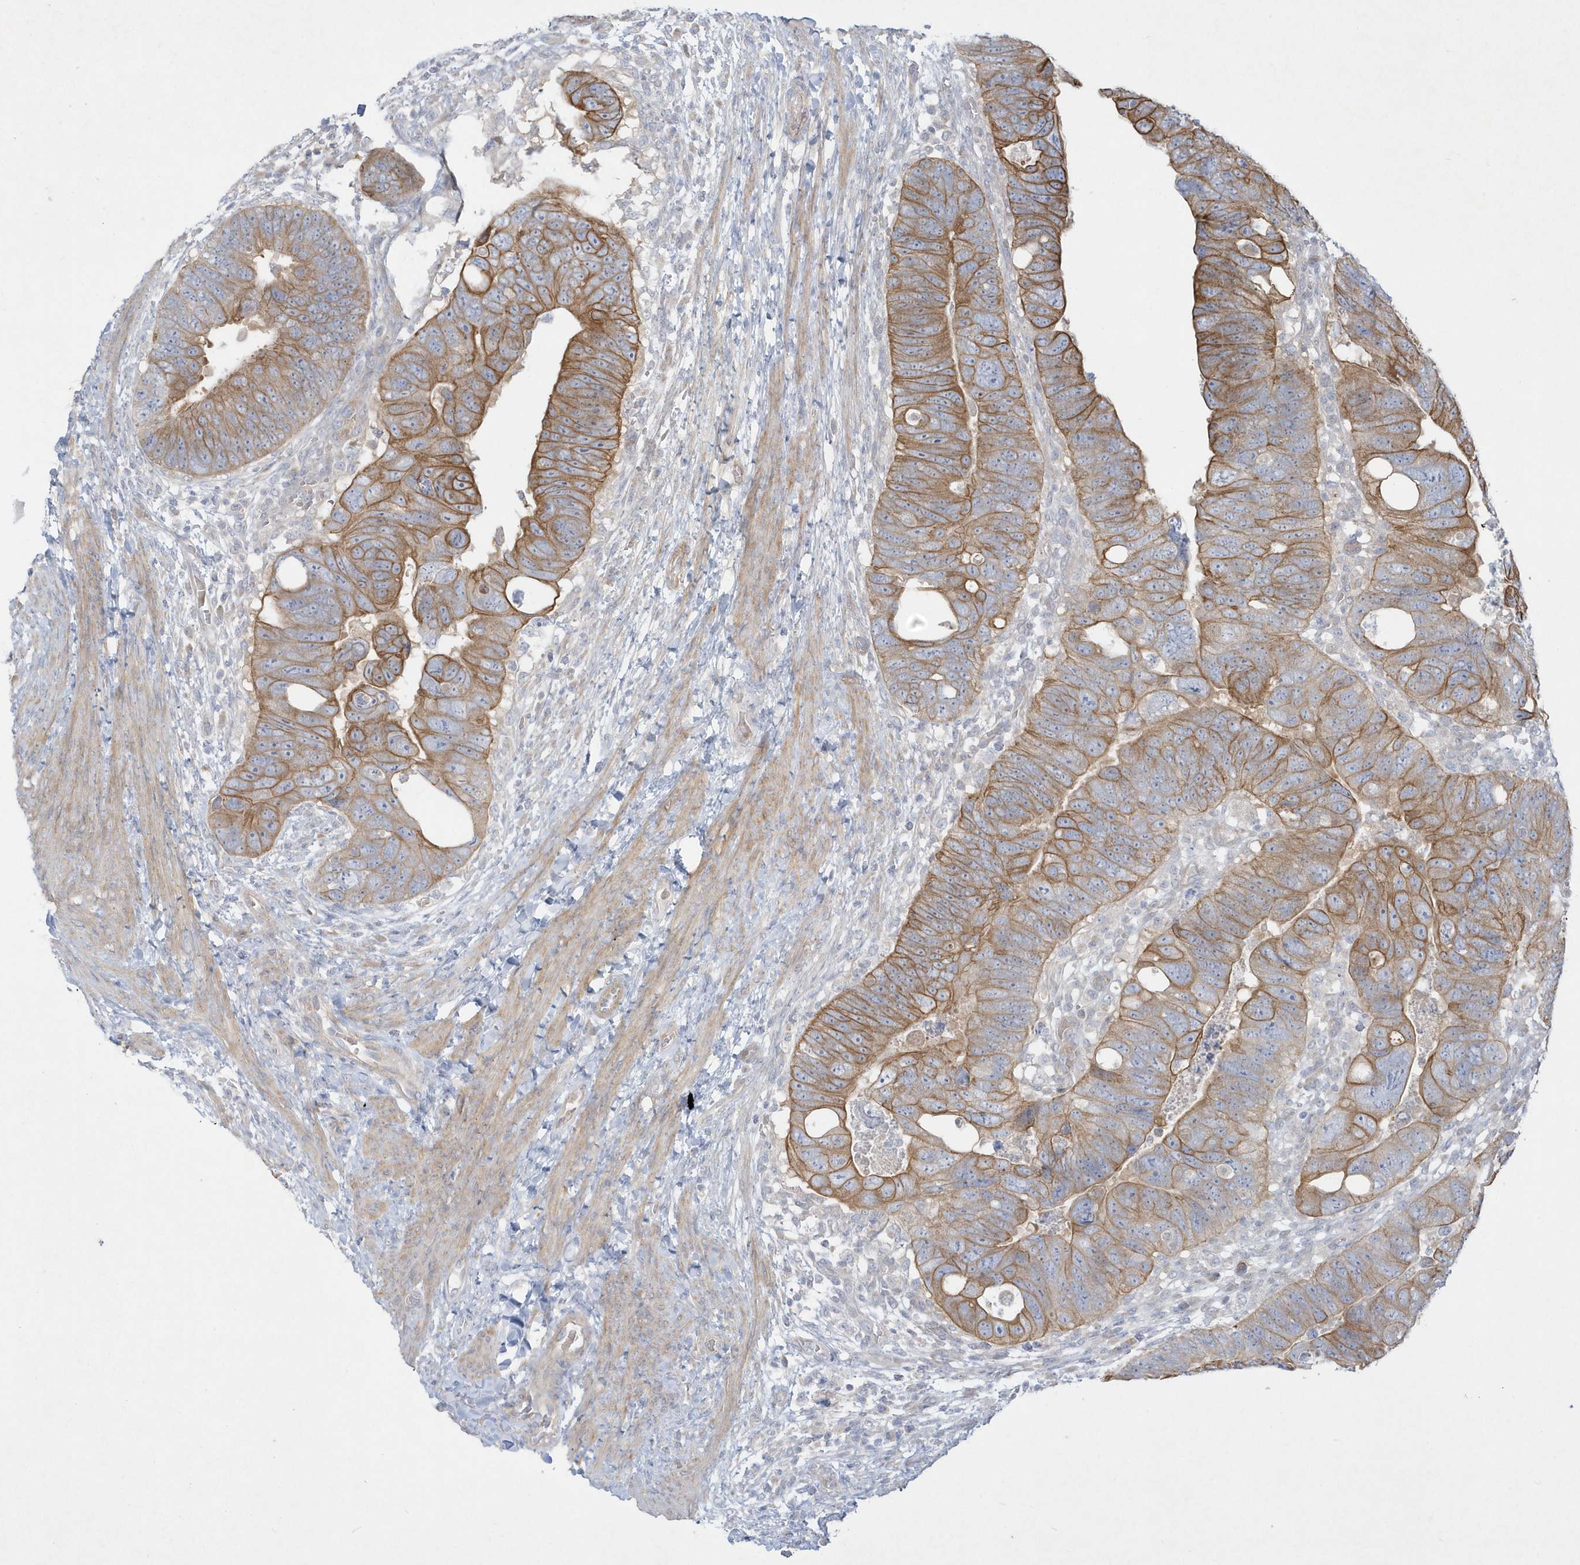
{"staining": {"intensity": "moderate", "quantity": ">75%", "location": "cytoplasmic/membranous"}, "tissue": "colorectal cancer", "cell_type": "Tumor cells", "image_type": "cancer", "snomed": [{"axis": "morphology", "description": "Adenocarcinoma, NOS"}, {"axis": "topography", "description": "Rectum"}], "caption": "Colorectal adenocarcinoma was stained to show a protein in brown. There is medium levels of moderate cytoplasmic/membranous positivity in approximately >75% of tumor cells.", "gene": "LARS1", "patient": {"sex": "male", "age": 59}}